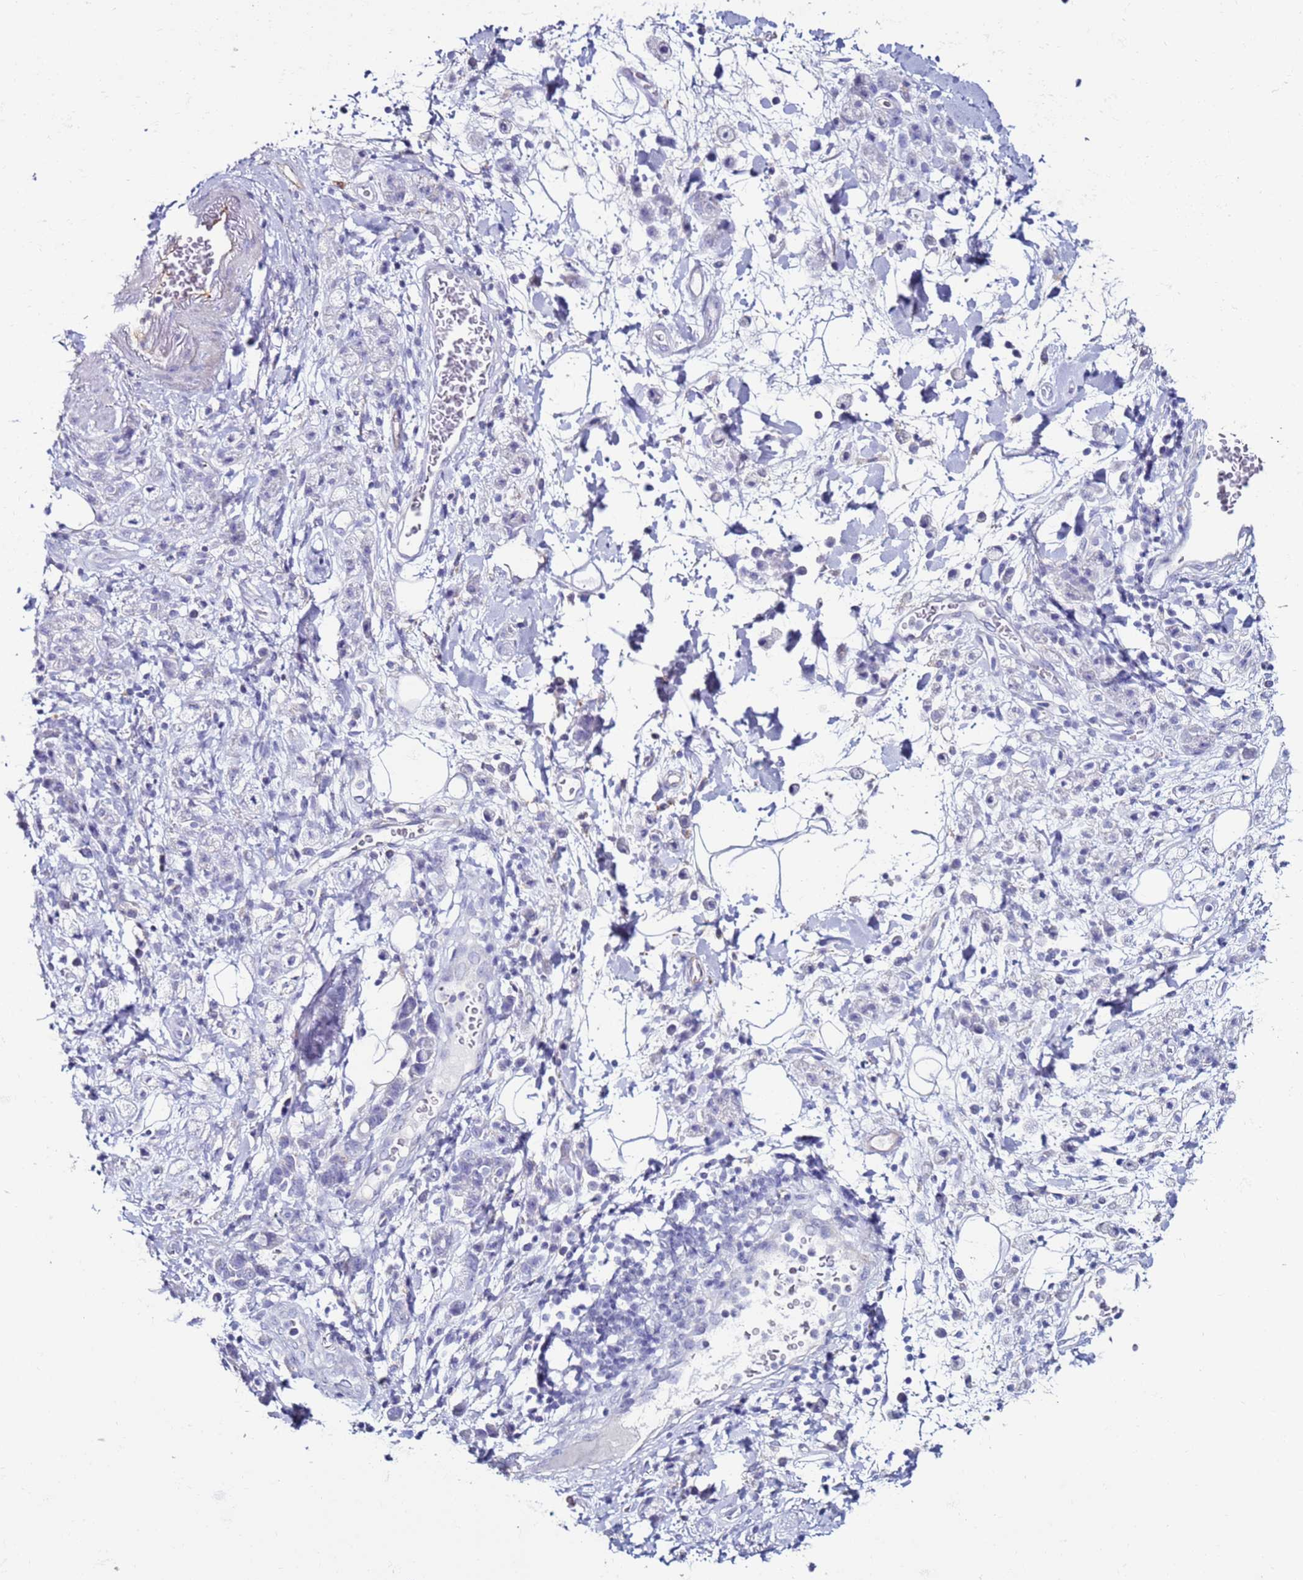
{"staining": {"intensity": "negative", "quantity": "none", "location": "none"}, "tissue": "stomach cancer", "cell_type": "Tumor cells", "image_type": "cancer", "snomed": [{"axis": "morphology", "description": "Adenocarcinoma, NOS"}, {"axis": "topography", "description": "Stomach"}], "caption": "This is an immunohistochemistry photomicrograph of stomach cancer. There is no expression in tumor cells.", "gene": "CLEC4M", "patient": {"sex": "male", "age": 77}}